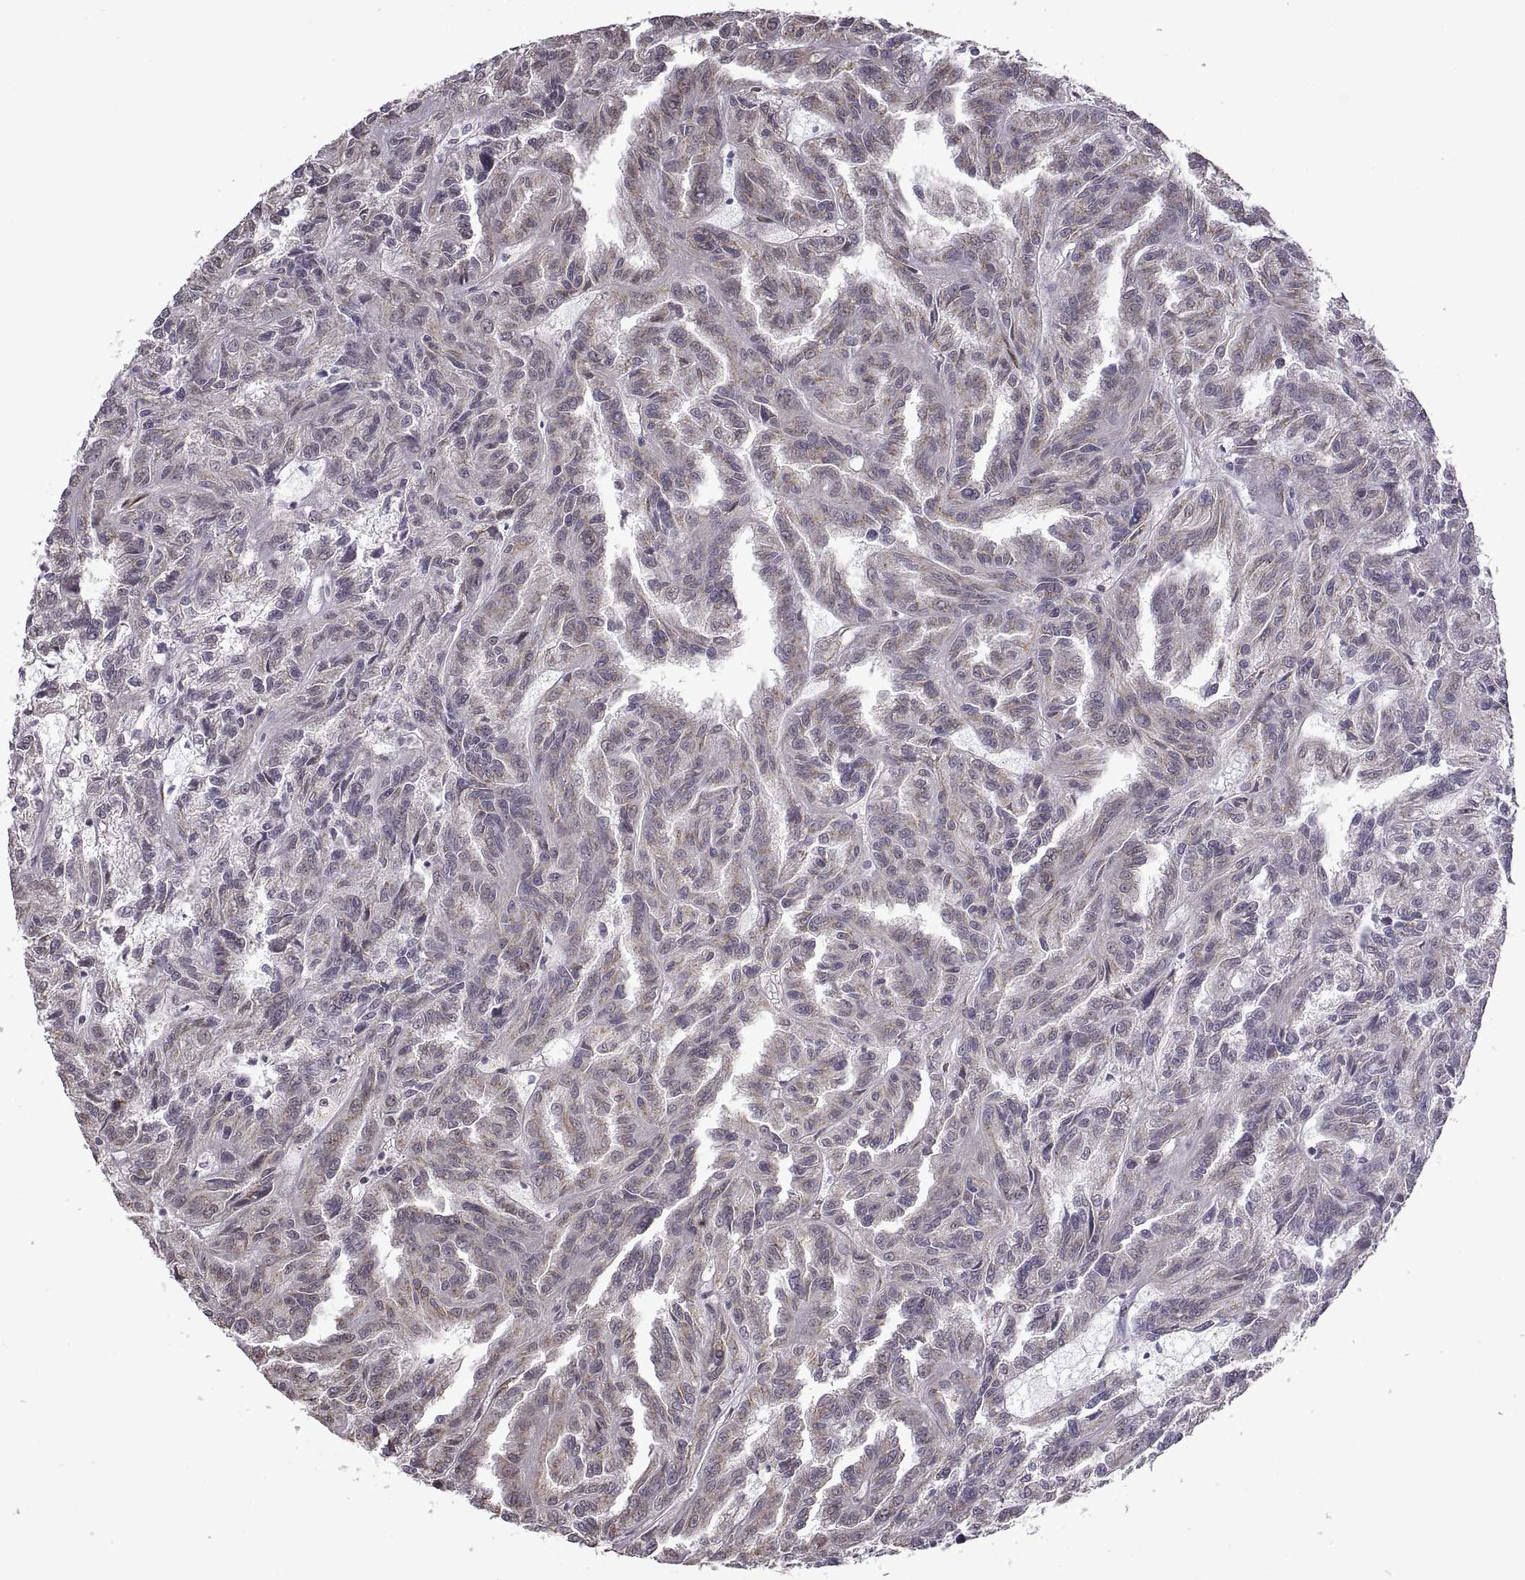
{"staining": {"intensity": "weak", "quantity": ">75%", "location": "cytoplasmic/membranous"}, "tissue": "renal cancer", "cell_type": "Tumor cells", "image_type": "cancer", "snomed": [{"axis": "morphology", "description": "Adenocarcinoma, NOS"}, {"axis": "topography", "description": "Kidney"}], "caption": "Tumor cells demonstrate weak cytoplasmic/membranous expression in about >75% of cells in adenocarcinoma (renal).", "gene": "ARRB1", "patient": {"sex": "male", "age": 79}}